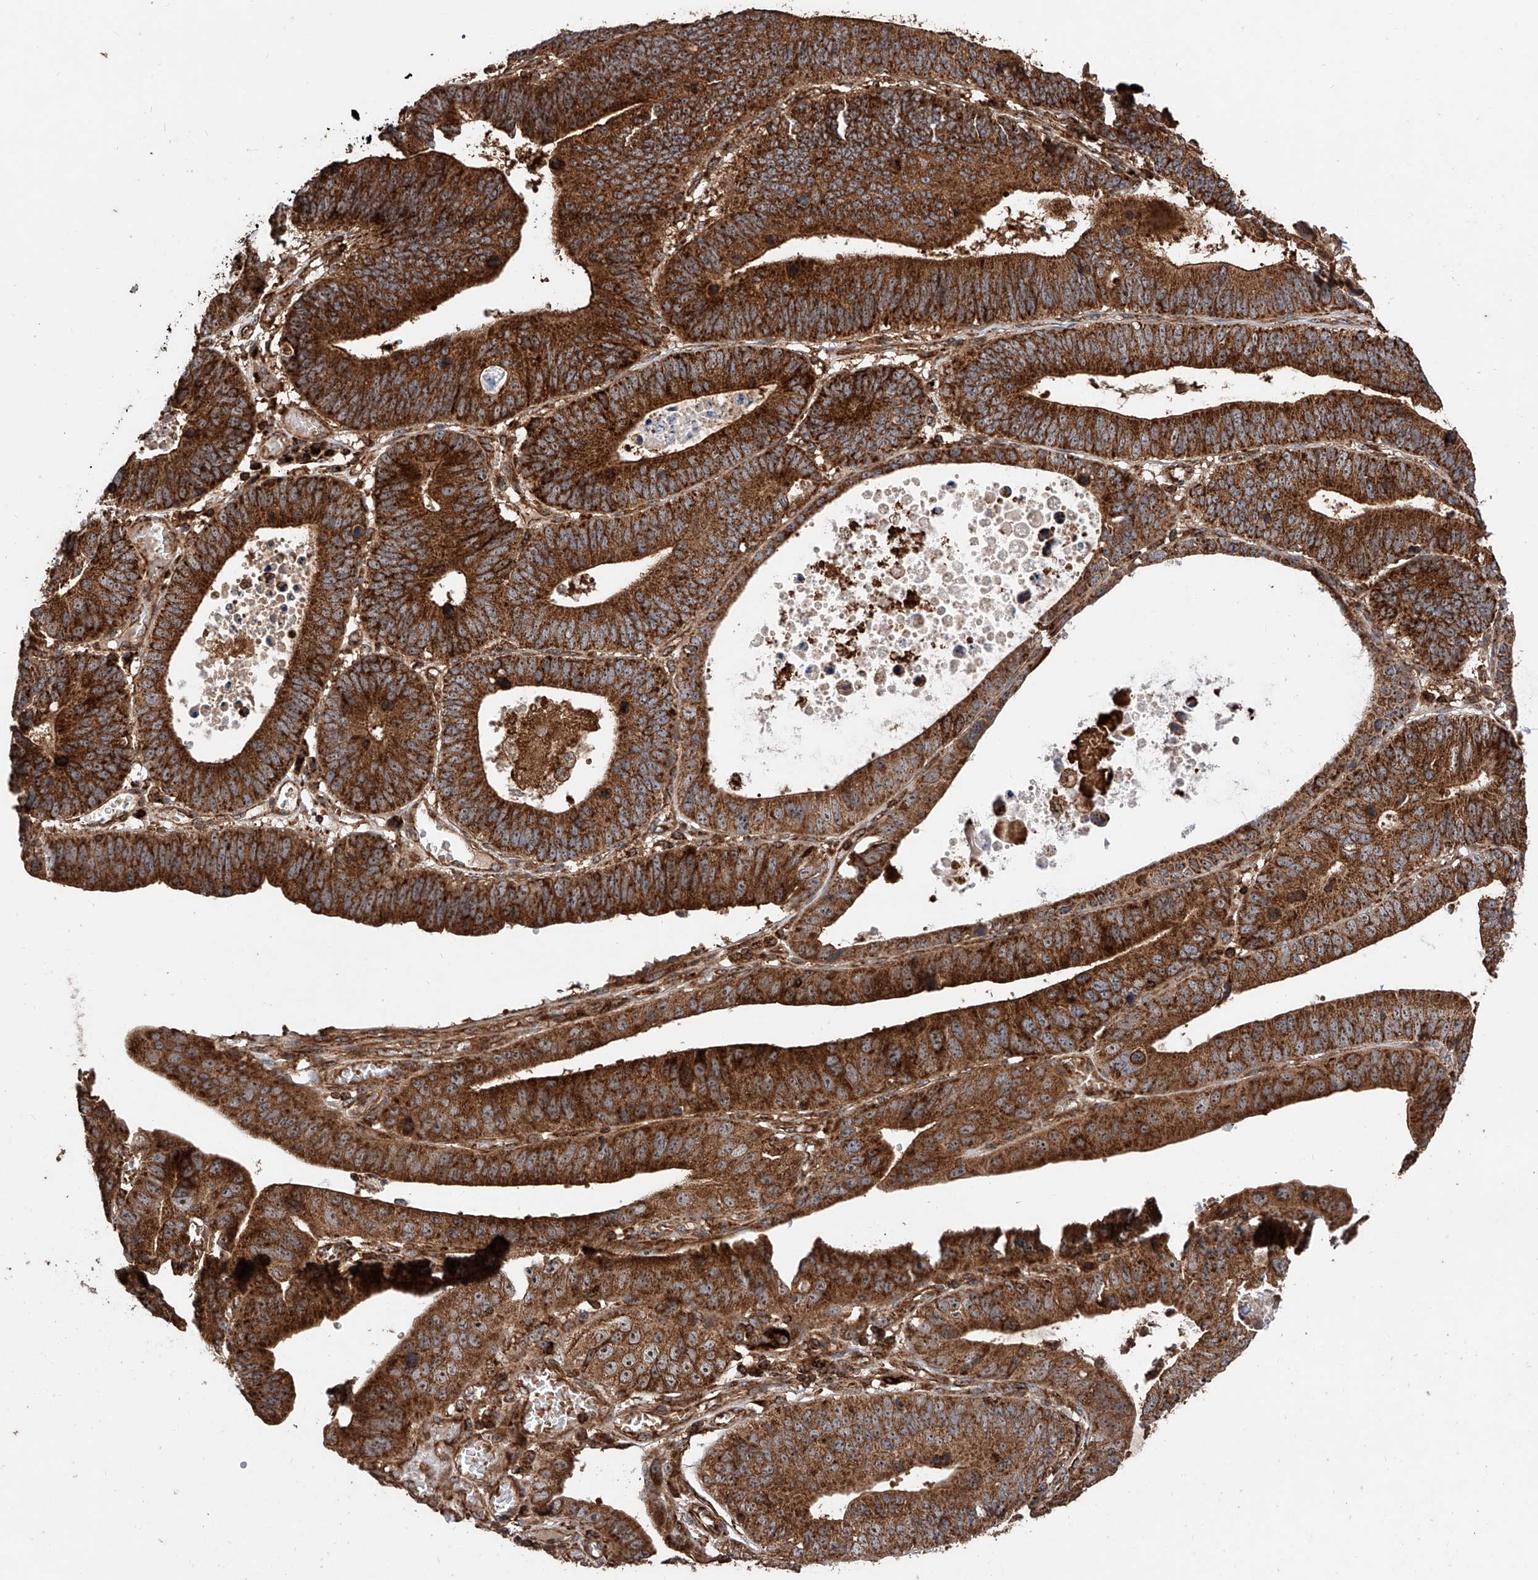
{"staining": {"intensity": "strong", "quantity": ">75%", "location": "cytoplasmic/membranous"}, "tissue": "stomach cancer", "cell_type": "Tumor cells", "image_type": "cancer", "snomed": [{"axis": "morphology", "description": "Adenocarcinoma, NOS"}, {"axis": "topography", "description": "Stomach"}], "caption": "IHC of adenocarcinoma (stomach) demonstrates high levels of strong cytoplasmic/membranous positivity in approximately >75% of tumor cells. (brown staining indicates protein expression, while blue staining denotes nuclei).", "gene": "PISD", "patient": {"sex": "male", "age": 59}}